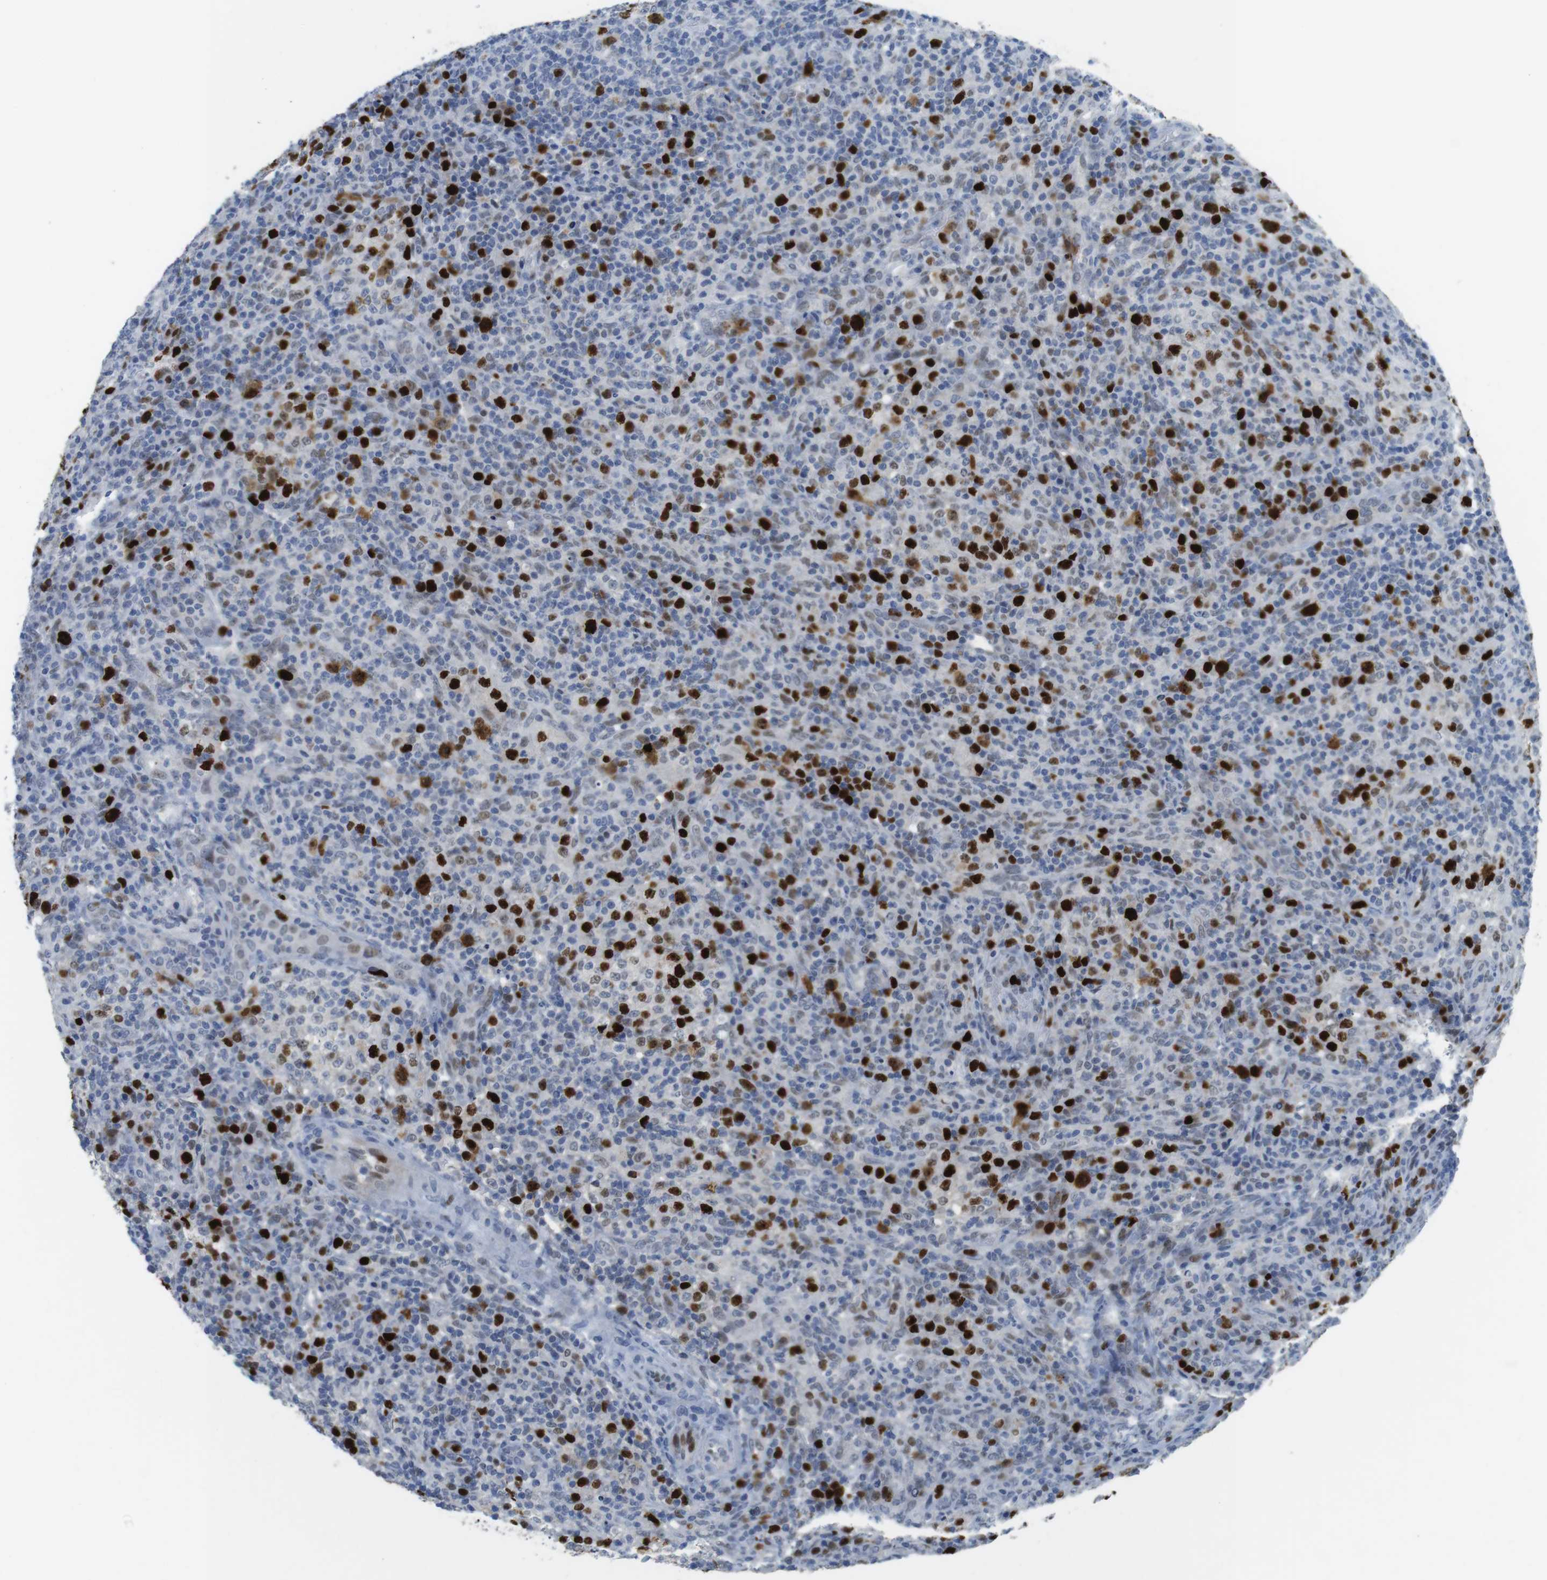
{"staining": {"intensity": "strong", "quantity": "25%-75%", "location": "nuclear"}, "tissue": "lymphoma", "cell_type": "Tumor cells", "image_type": "cancer", "snomed": [{"axis": "morphology", "description": "Malignant lymphoma, non-Hodgkin's type, High grade"}, {"axis": "topography", "description": "Lymph node"}], "caption": "High-power microscopy captured an immunohistochemistry (IHC) image of lymphoma, revealing strong nuclear staining in approximately 25%-75% of tumor cells.", "gene": "KPNA2", "patient": {"sex": "female", "age": 76}}